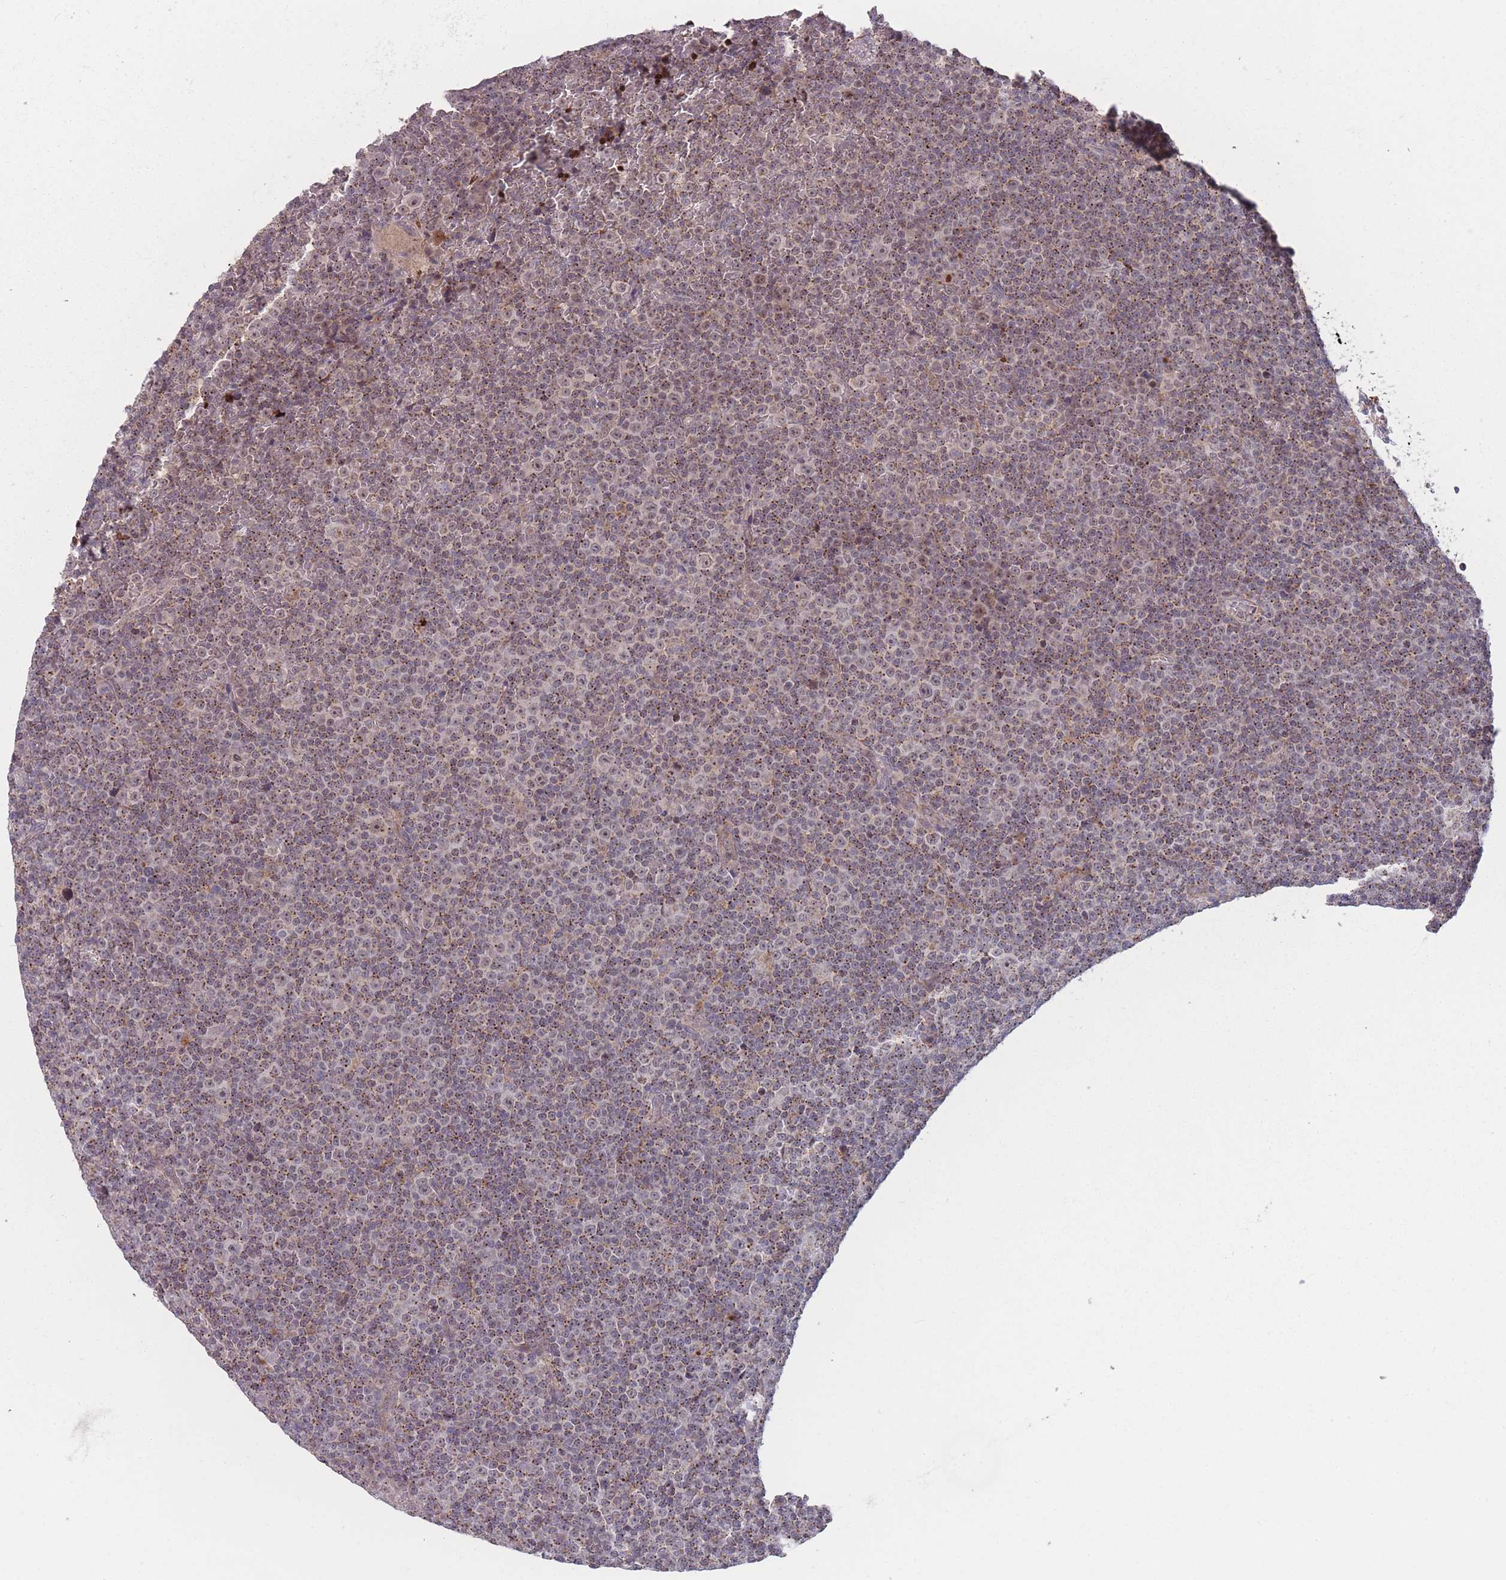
{"staining": {"intensity": "weak", "quantity": ">75%", "location": "cytoplasmic/membranous,nuclear"}, "tissue": "lymphoma", "cell_type": "Tumor cells", "image_type": "cancer", "snomed": [{"axis": "morphology", "description": "Malignant lymphoma, non-Hodgkin's type, Low grade"}, {"axis": "topography", "description": "Lymph node"}], "caption": "Protein analysis of lymphoma tissue reveals weak cytoplasmic/membranous and nuclear positivity in approximately >75% of tumor cells.", "gene": "TMEM232", "patient": {"sex": "female", "age": 67}}